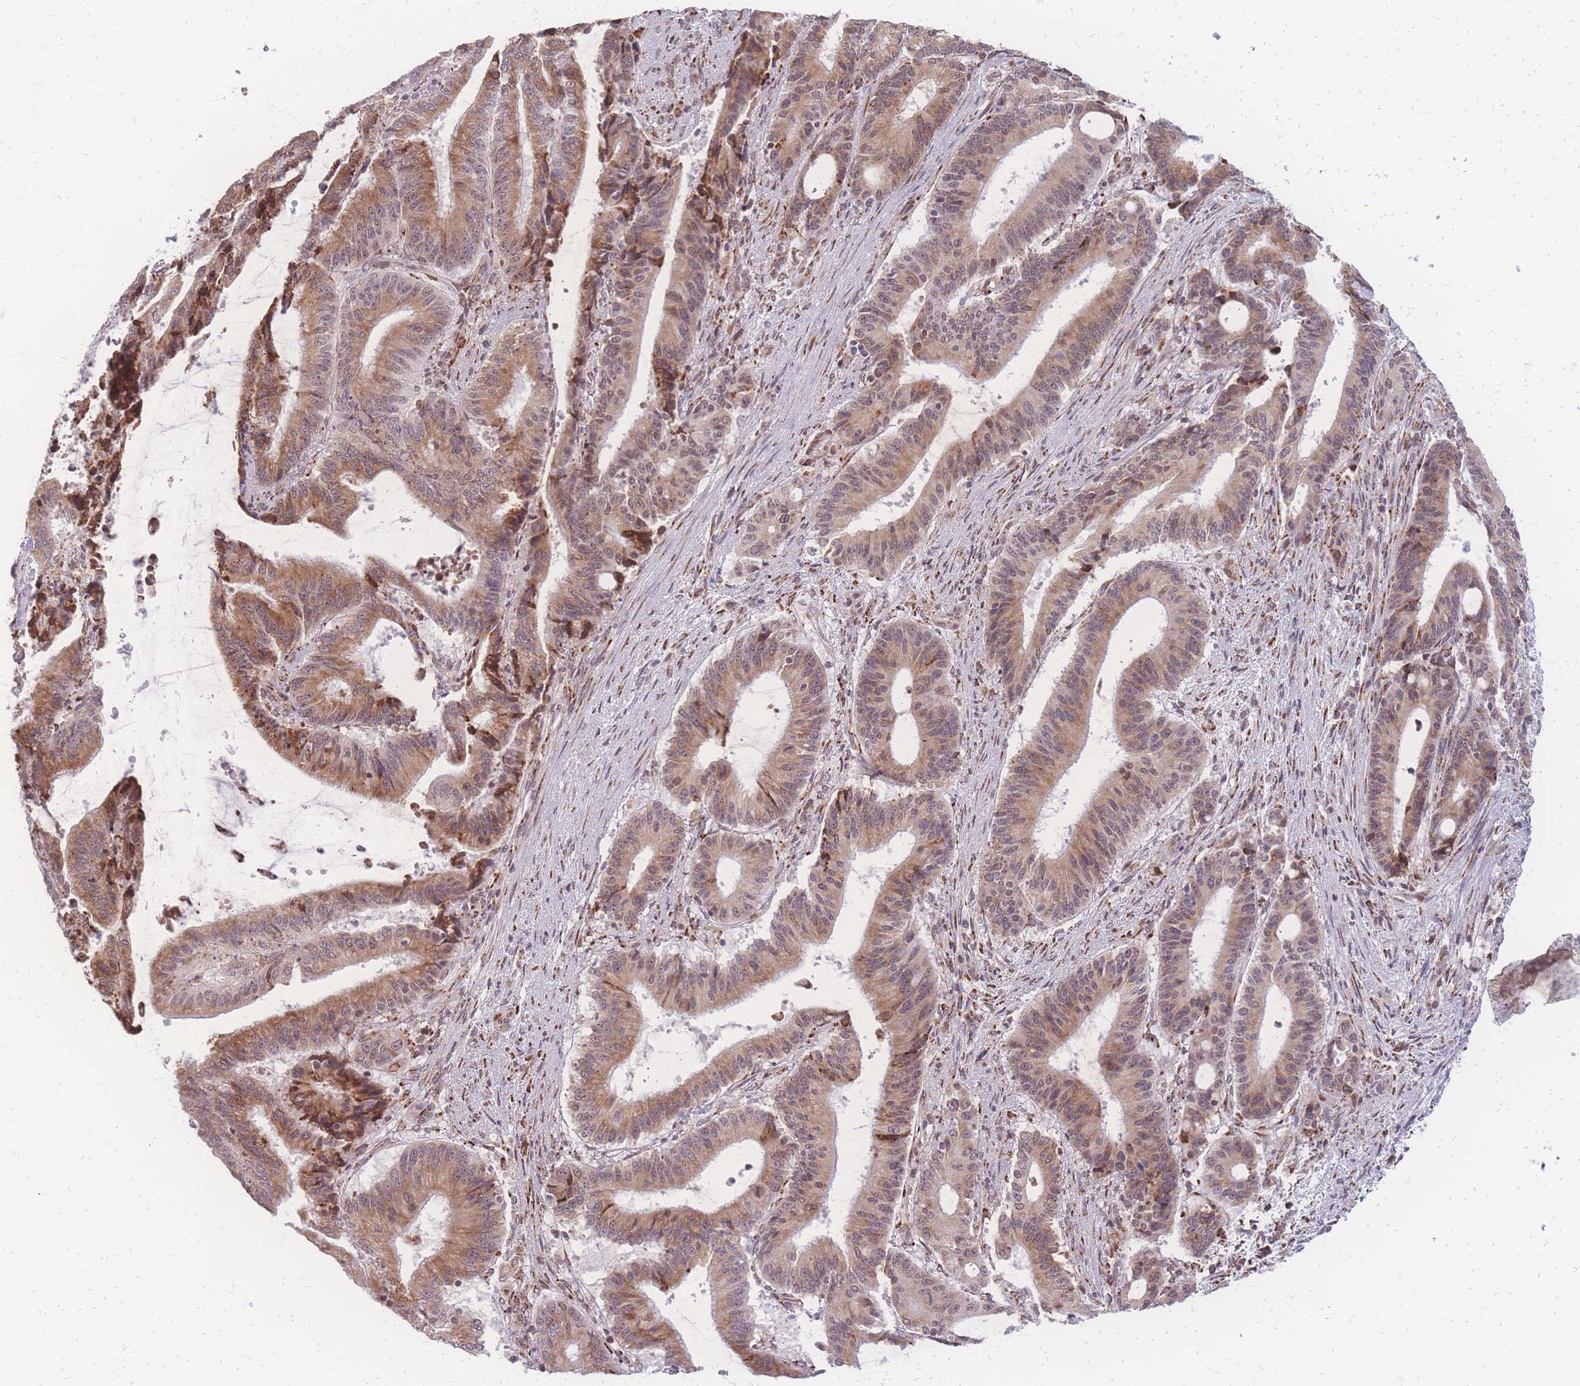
{"staining": {"intensity": "moderate", "quantity": ">75%", "location": "cytoplasmic/membranous"}, "tissue": "liver cancer", "cell_type": "Tumor cells", "image_type": "cancer", "snomed": [{"axis": "morphology", "description": "Normal tissue, NOS"}, {"axis": "morphology", "description": "Cholangiocarcinoma"}, {"axis": "topography", "description": "Liver"}, {"axis": "topography", "description": "Peripheral nerve tissue"}], "caption": "A brown stain shows moderate cytoplasmic/membranous staining of a protein in human liver cancer (cholangiocarcinoma) tumor cells.", "gene": "ZC3H13", "patient": {"sex": "female", "age": 73}}